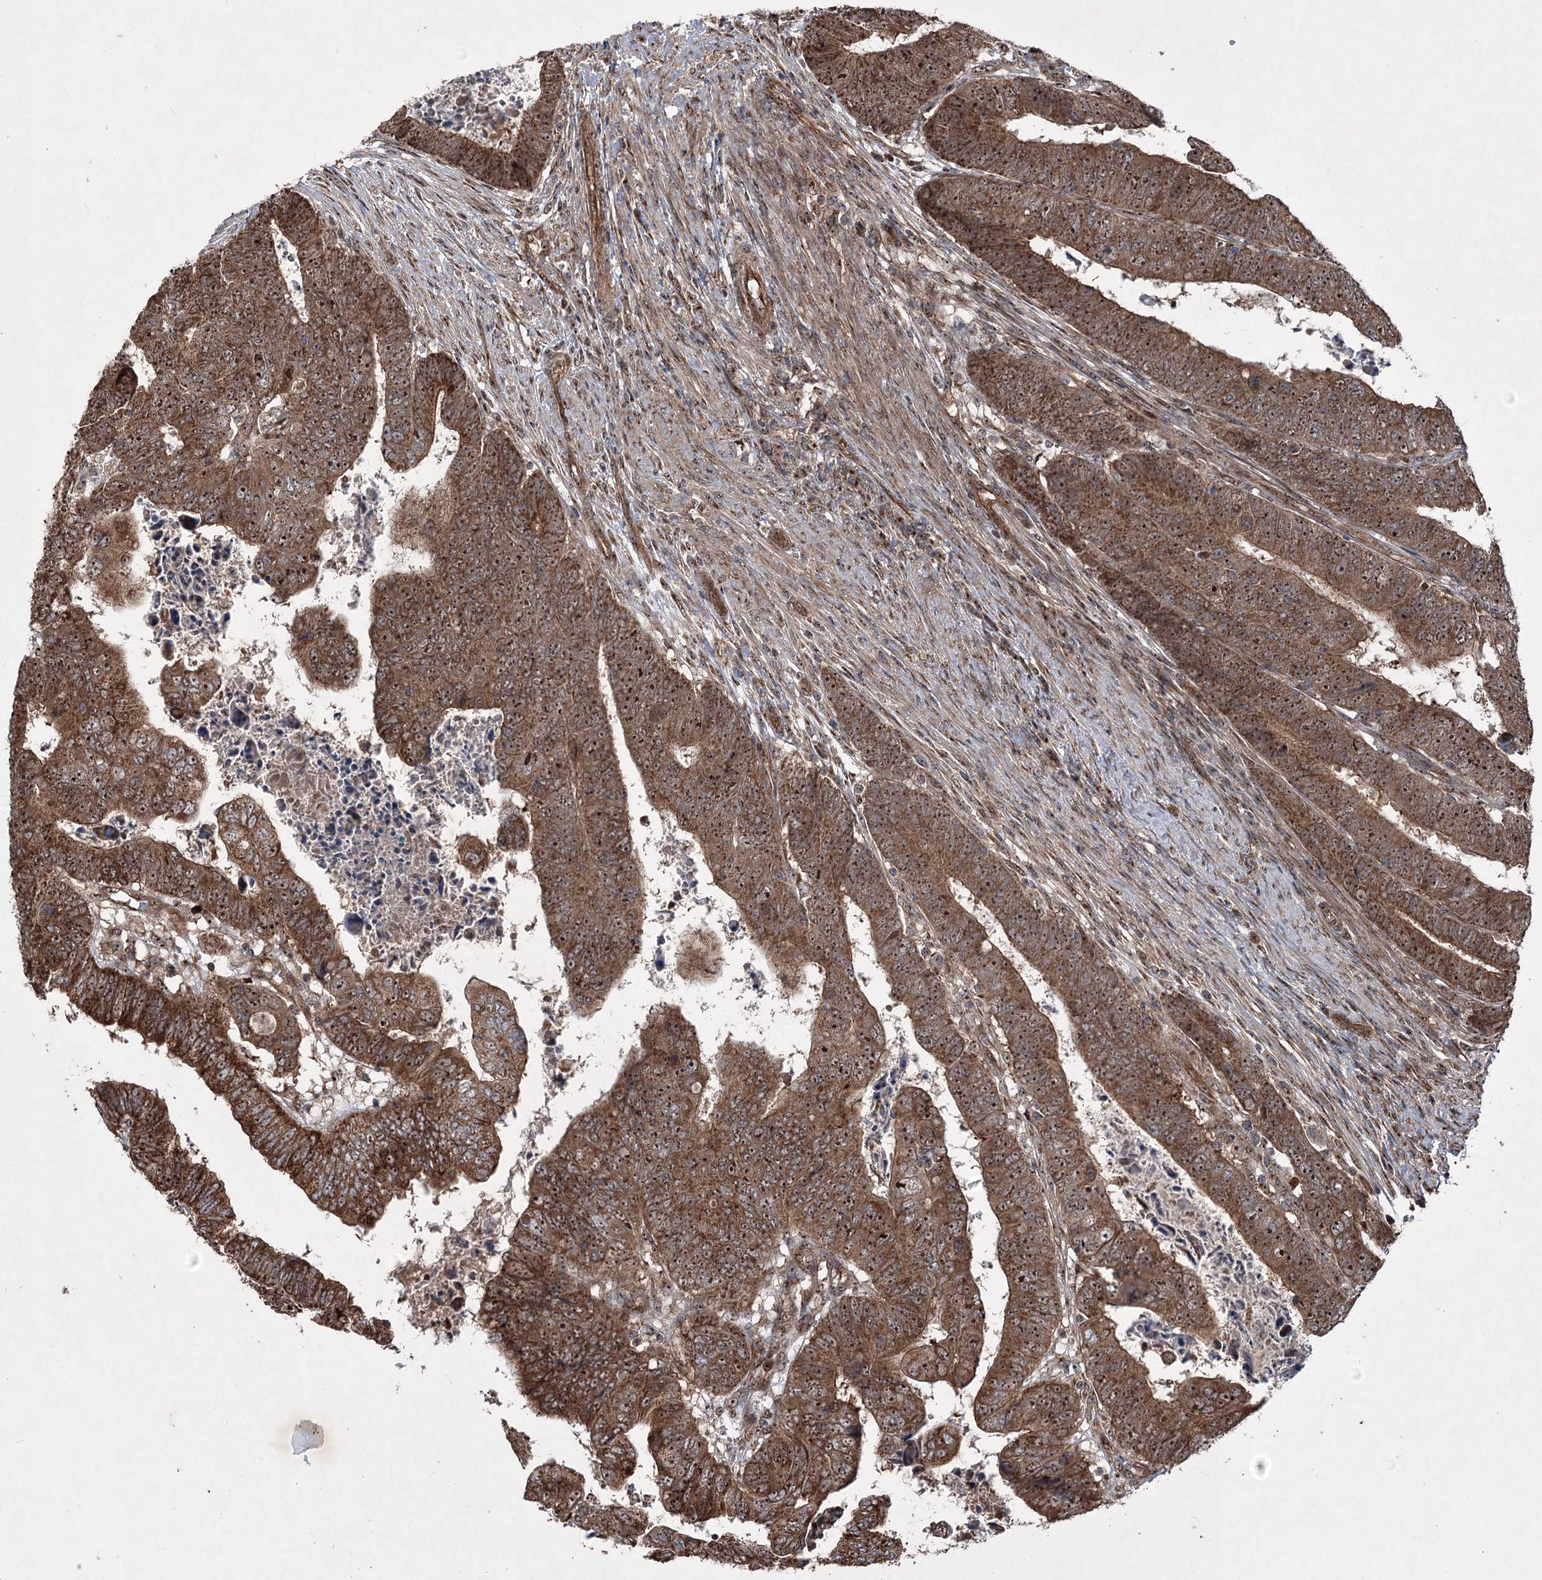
{"staining": {"intensity": "strong", "quantity": ">75%", "location": "cytoplasmic/membranous,nuclear"}, "tissue": "colorectal cancer", "cell_type": "Tumor cells", "image_type": "cancer", "snomed": [{"axis": "morphology", "description": "Normal tissue, NOS"}, {"axis": "morphology", "description": "Adenocarcinoma, NOS"}, {"axis": "topography", "description": "Rectum"}], "caption": "Tumor cells display high levels of strong cytoplasmic/membranous and nuclear expression in about >75% of cells in human colorectal adenocarcinoma. Using DAB (brown) and hematoxylin (blue) stains, captured at high magnification using brightfield microscopy.", "gene": "SERINC5", "patient": {"sex": "female", "age": 65}}